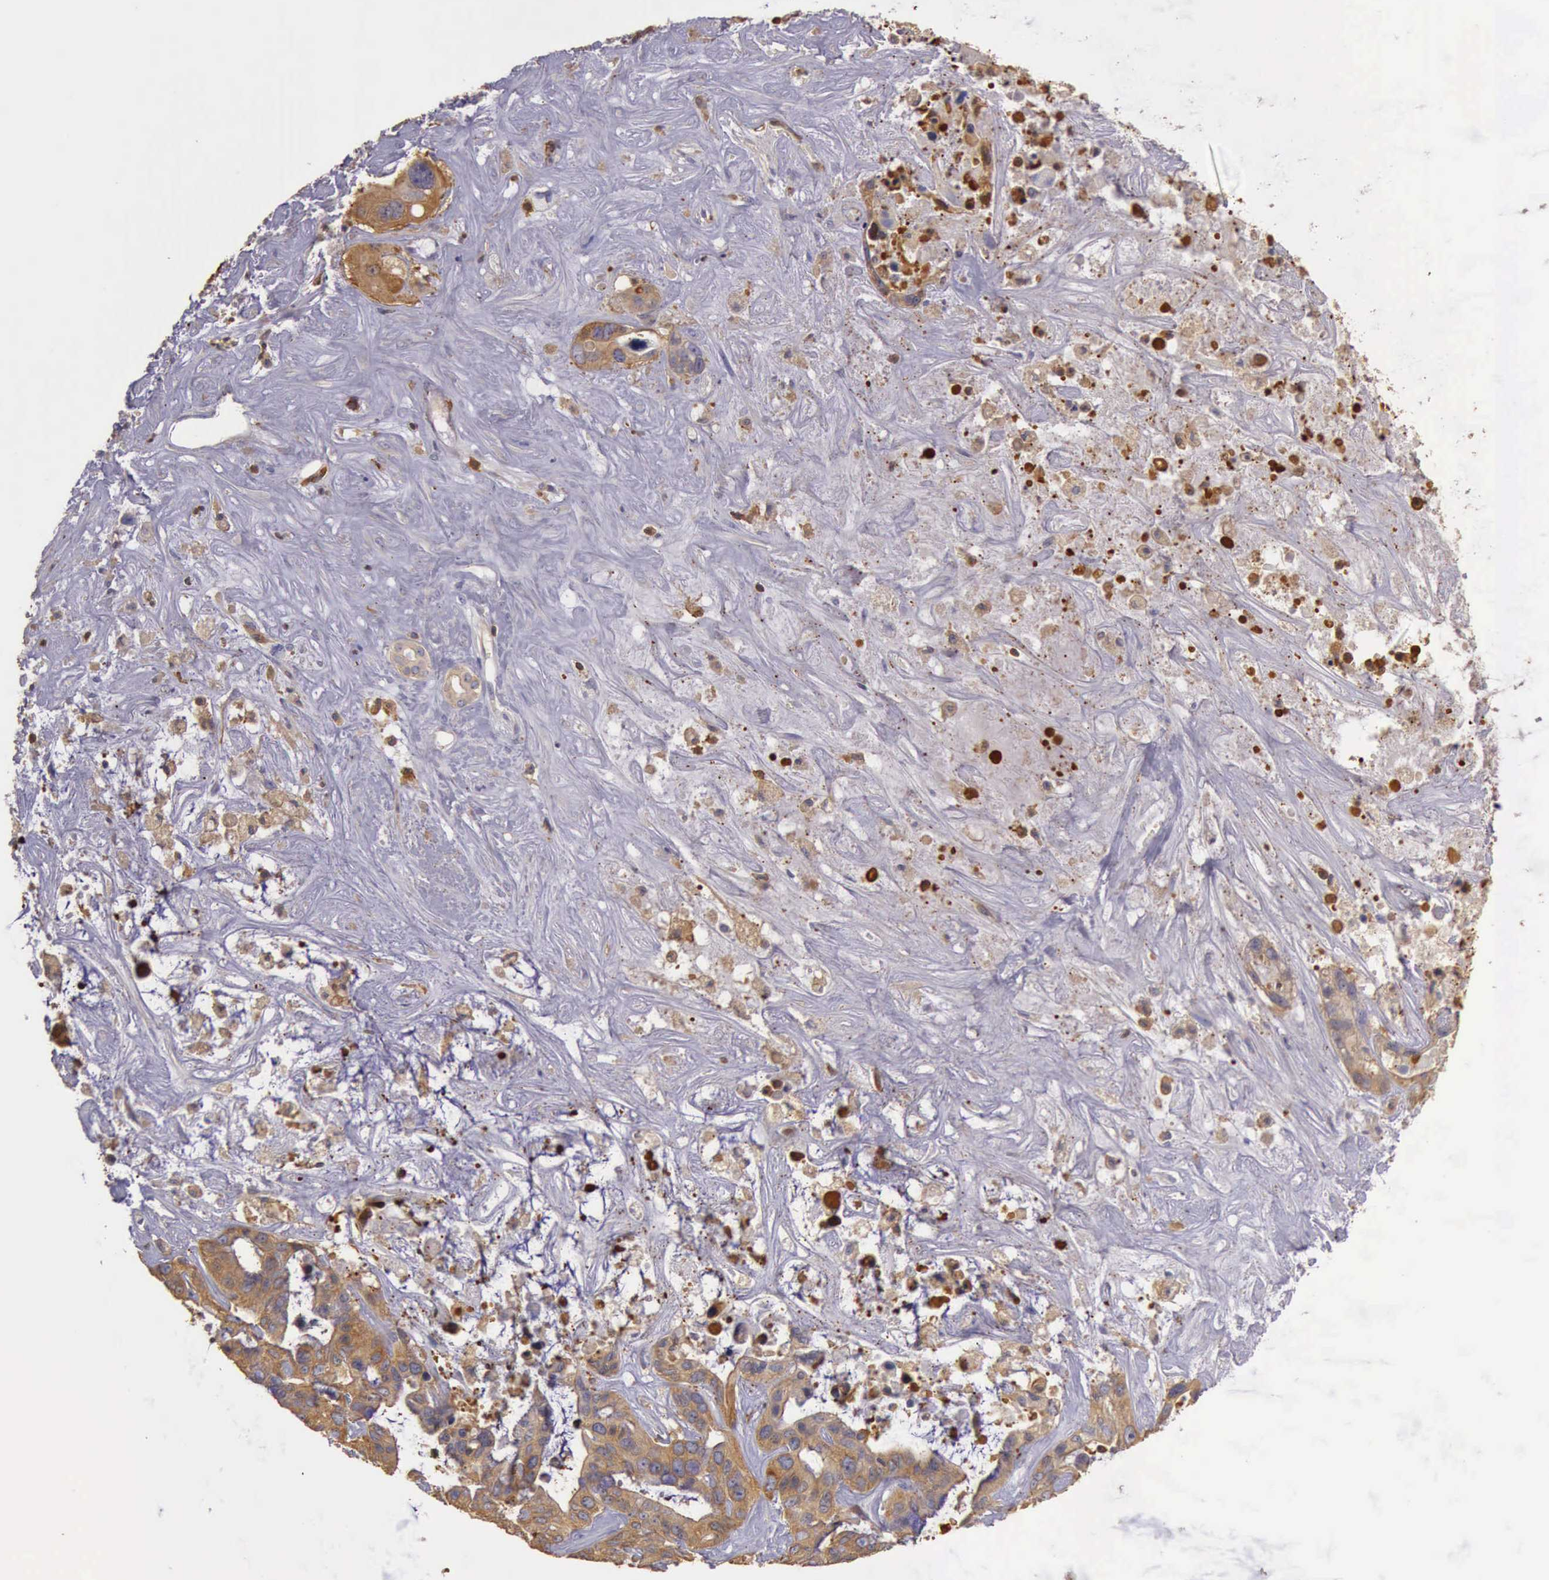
{"staining": {"intensity": "moderate", "quantity": ">75%", "location": "cytoplasmic/membranous"}, "tissue": "liver cancer", "cell_type": "Tumor cells", "image_type": "cancer", "snomed": [{"axis": "morphology", "description": "Cholangiocarcinoma"}, {"axis": "topography", "description": "Liver"}], "caption": "Tumor cells demonstrate moderate cytoplasmic/membranous expression in approximately >75% of cells in liver cancer (cholangiocarcinoma). (DAB (3,3'-diaminobenzidine) IHC with brightfield microscopy, high magnification).", "gene": "ARHGAP4", "patient": {"sex": "female", "age": 65}}